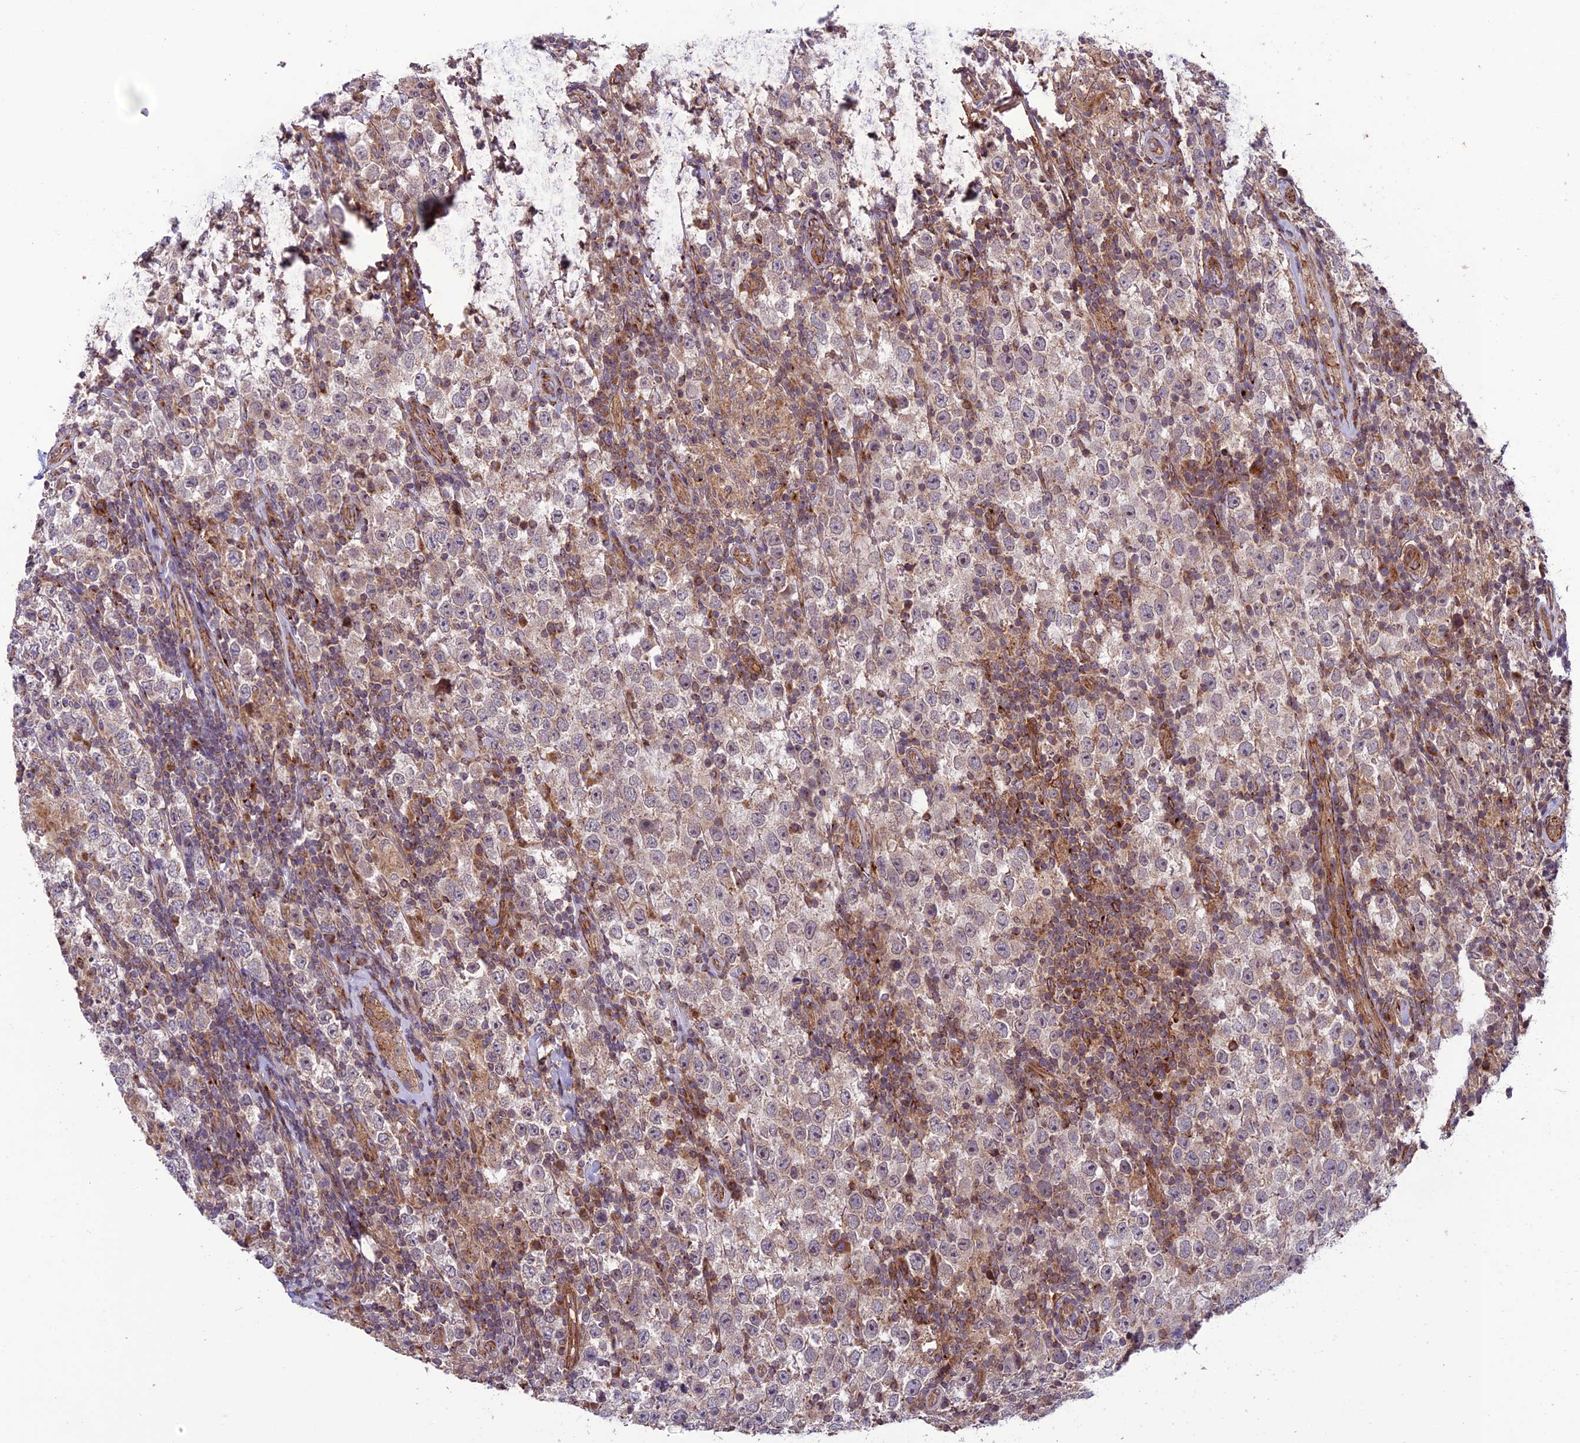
{"staining": {"intensity": "weak", "quantity": "<25%", "location": "cytoplasmic/membranous"}, "tissue": "testis cancer", "cell_type": "Tumor cells", "image_type": "cancer", "snomed": [{"axis": "morphology", "description": "Normal tissue, NOS"}, {"axis": "morphology", "description": "Urothelial carcinoma, High grade"}, {"axis": "morphology", "description": "Seminoma, NOS"}, {"axis": "morphology", "description": "Carcinoma, Embryonal, NOS"}, {"axis": "topography", "description": "Urinary bladder"}, {"axis": "topography", "description": "Testis"}], "caption": "A micrograph of testis cancer stained for a protein exhibits no brown staining in tumor cells.", "gene": "TNIP3", "patient": {"sex": "male", "age": 41}}